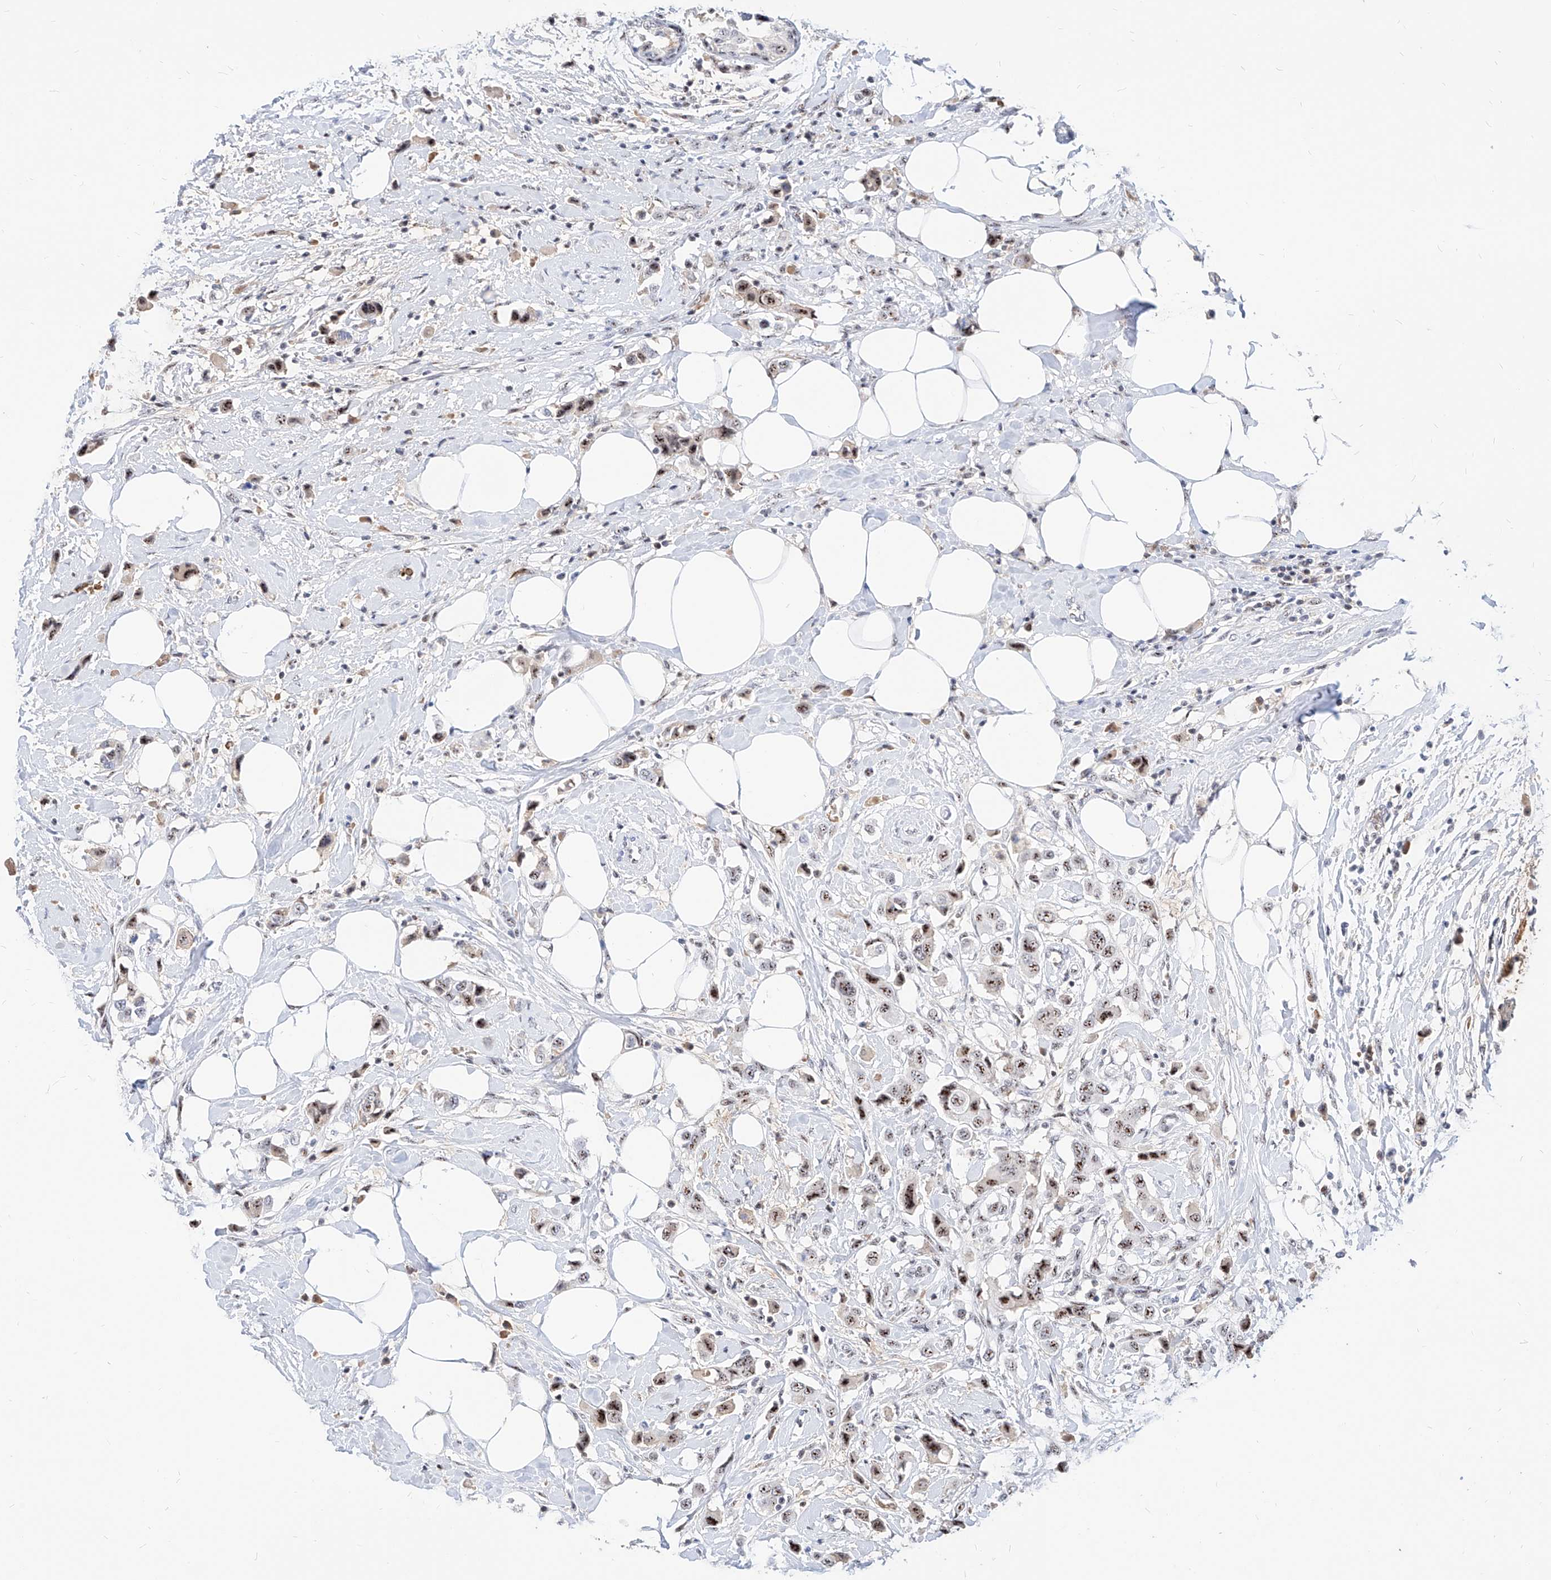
{"staining": {"intensity": "moderate", "quantity": ">75%", "location": "nuclear"}, "tissue": "breast cancer", "cell_type": "Tumor cells", "image_type": "cancer", "snomed": [{"axis": "morphology", "description": "Normal tissue, NOS"}, {"axis": "morphology", "description": "Duct carcinoma"}, {"axis": "topography", "description": "Breast"}], "caption": "Immunohistochemistry (IHC) micrograph of human breast cancer (intraductal carcinoma) stained for a protein (brown), which displays medium levels of moderate nuclear expression in about >75% of tumor cells.", "gene": "ZFP42", "patient": {"sex": "female", "age": 50}}